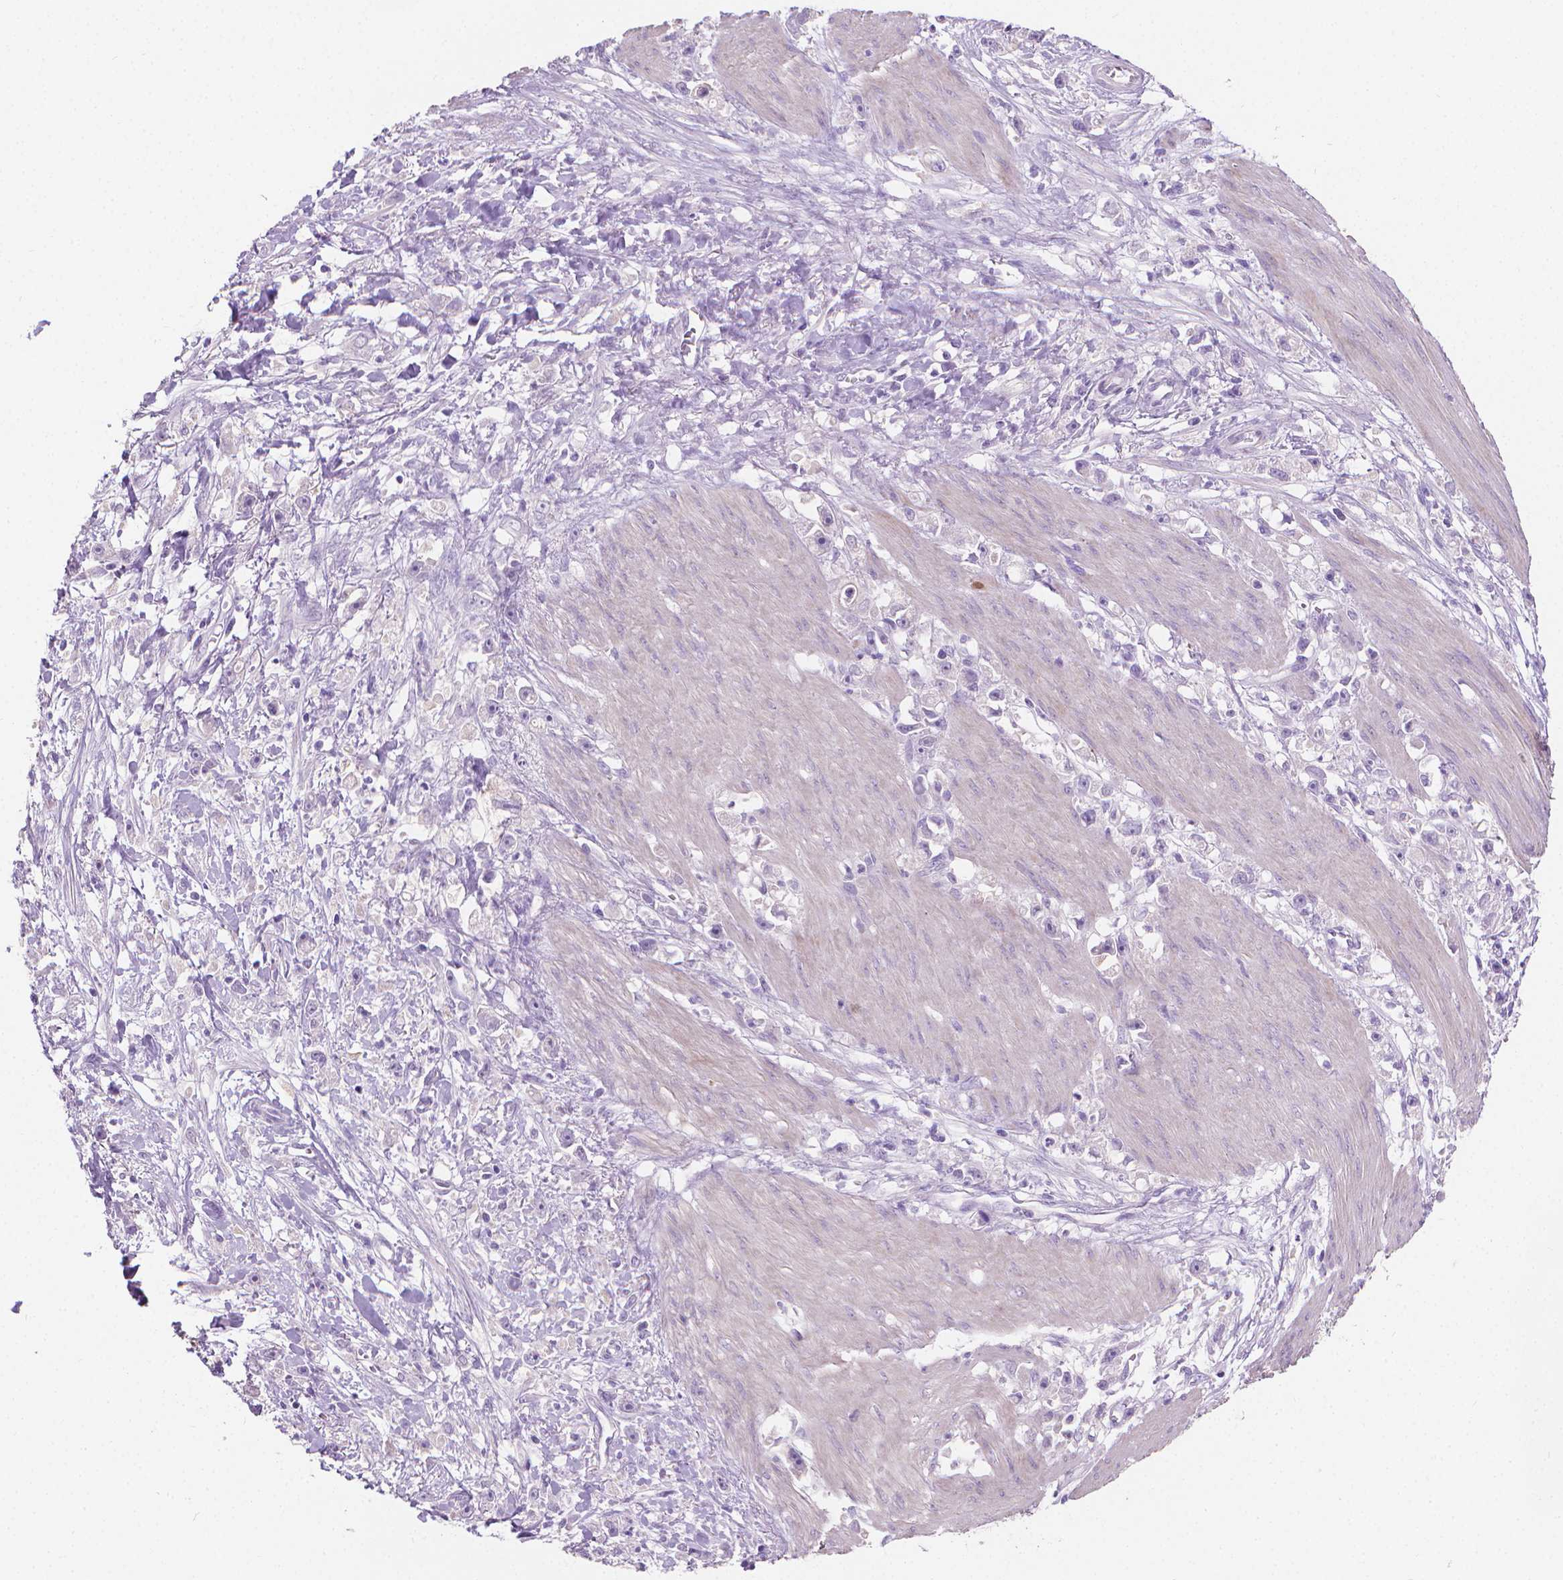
{"staining": {"intensity": "negative", "quantity": "none", "location": "none"}, "tissue": "stomach cancer", "cell_type": "Tumor cells", "image_type": "cancer", "snomed": [{"axis": "morphology", "description": "Adenocarcinoma, NOS"}, {"axis": "topography", "description": "Stomach"}], "caption": "Photomicrograph shows no protein staining in tumor cells of adenocarcinoma (stomach) tissue. (DAB immunohistochemistry with hematoxylin counter stain).", "gene": "GSDMA", "patient": {"sex": "female", "age": 59}}